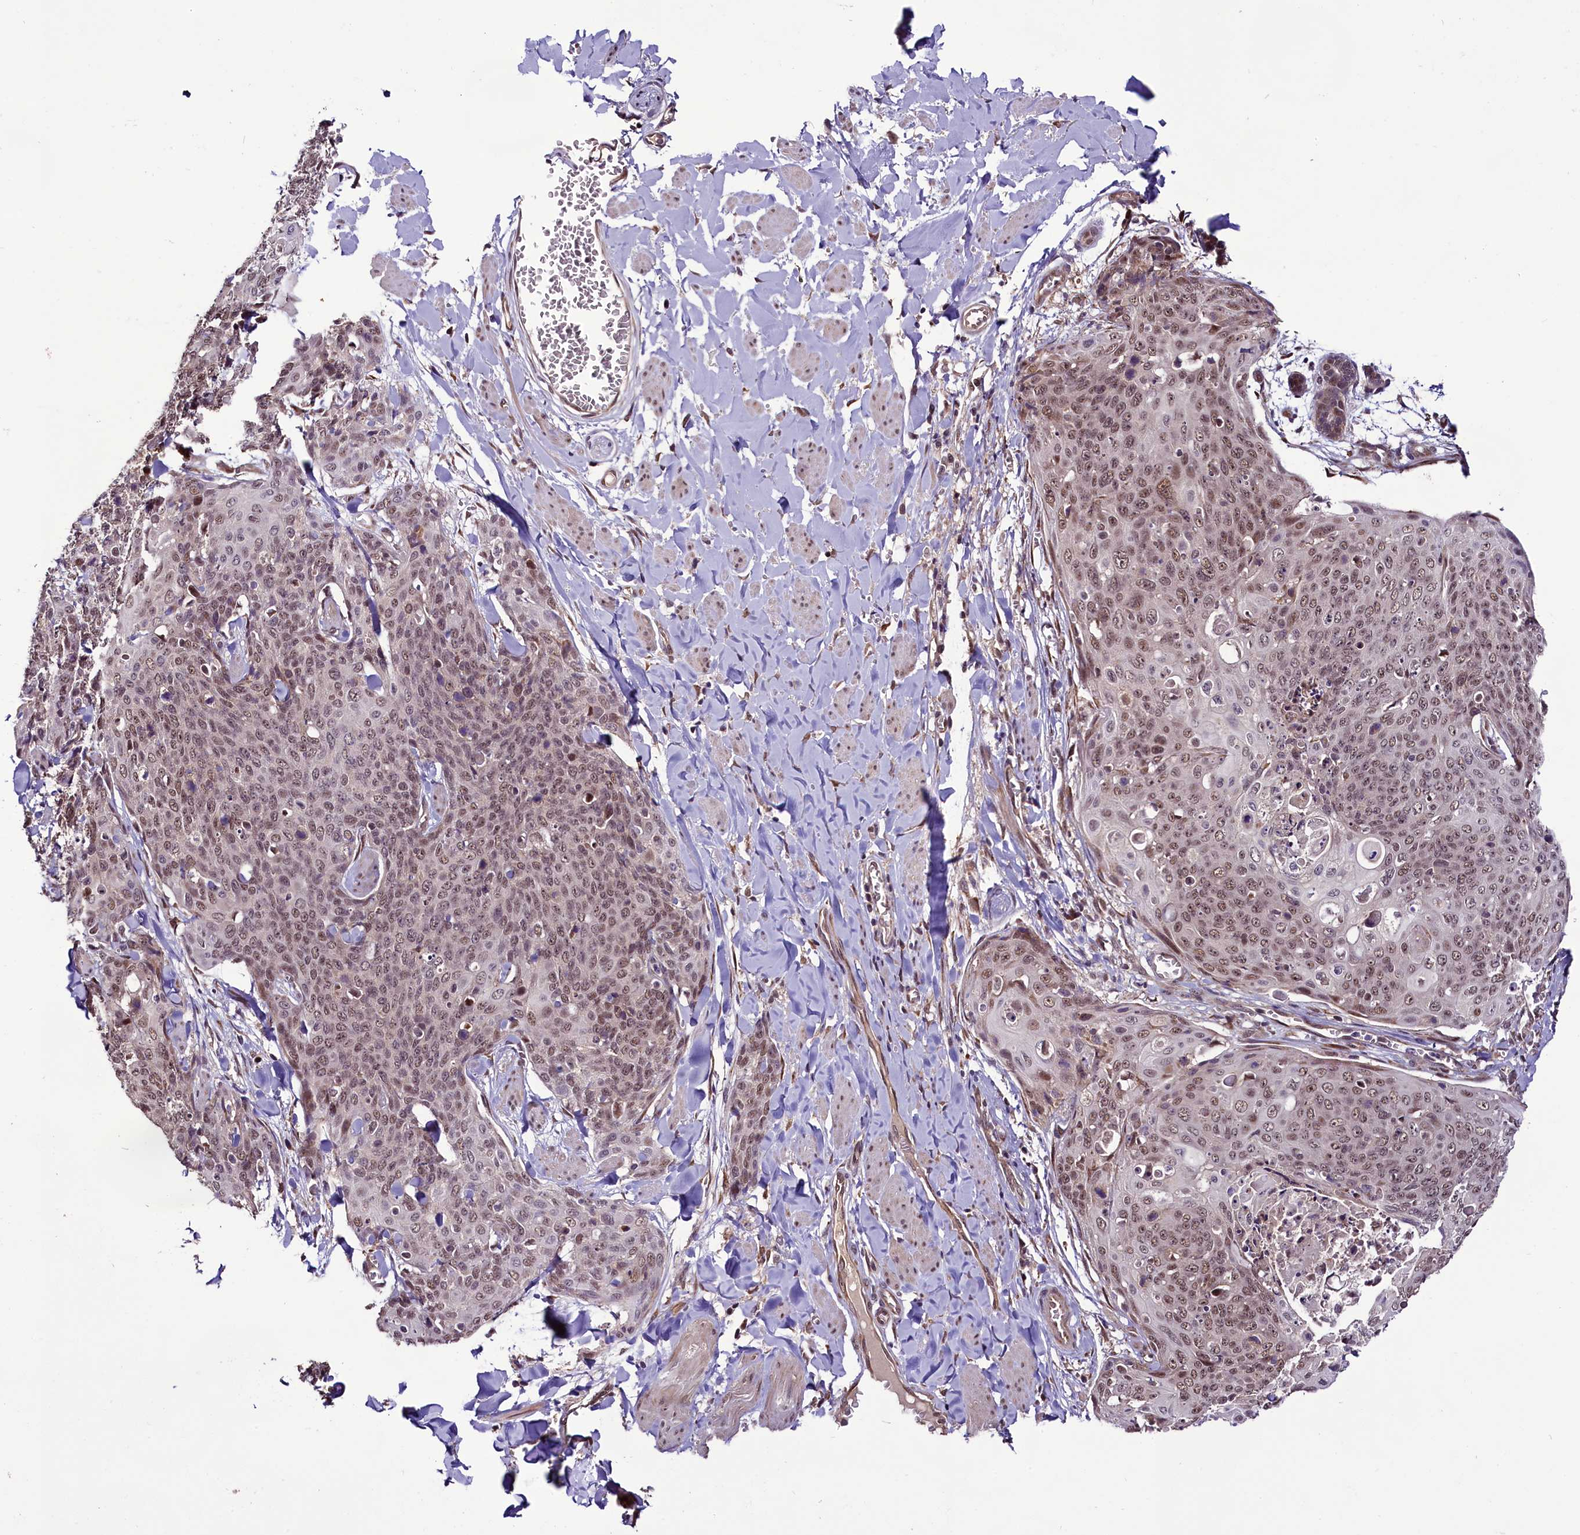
{"staining": {"intensity": "moderate", "quantity": ">75%", "location": "nuclear"}, "tissue": "skin cancer", "cell_type": "Tumor cells", "image_type": "cancer", "snomed": [{"axis": "morphology", "description": "Squamous cell carcinoma, NOS"}, {"axis": "topography", "description": "Skin"}, {"axis": "topography", "description": "Vulva"}], "caption": "There is medium levels of moderate nuclear expression in tumor cells of squamous cell carcinoma (skin), as demonstrated by immunohistochemical staining (brown color).", "gene": "RPUSD2", "patient": {"sex": "female", "age": 85}}